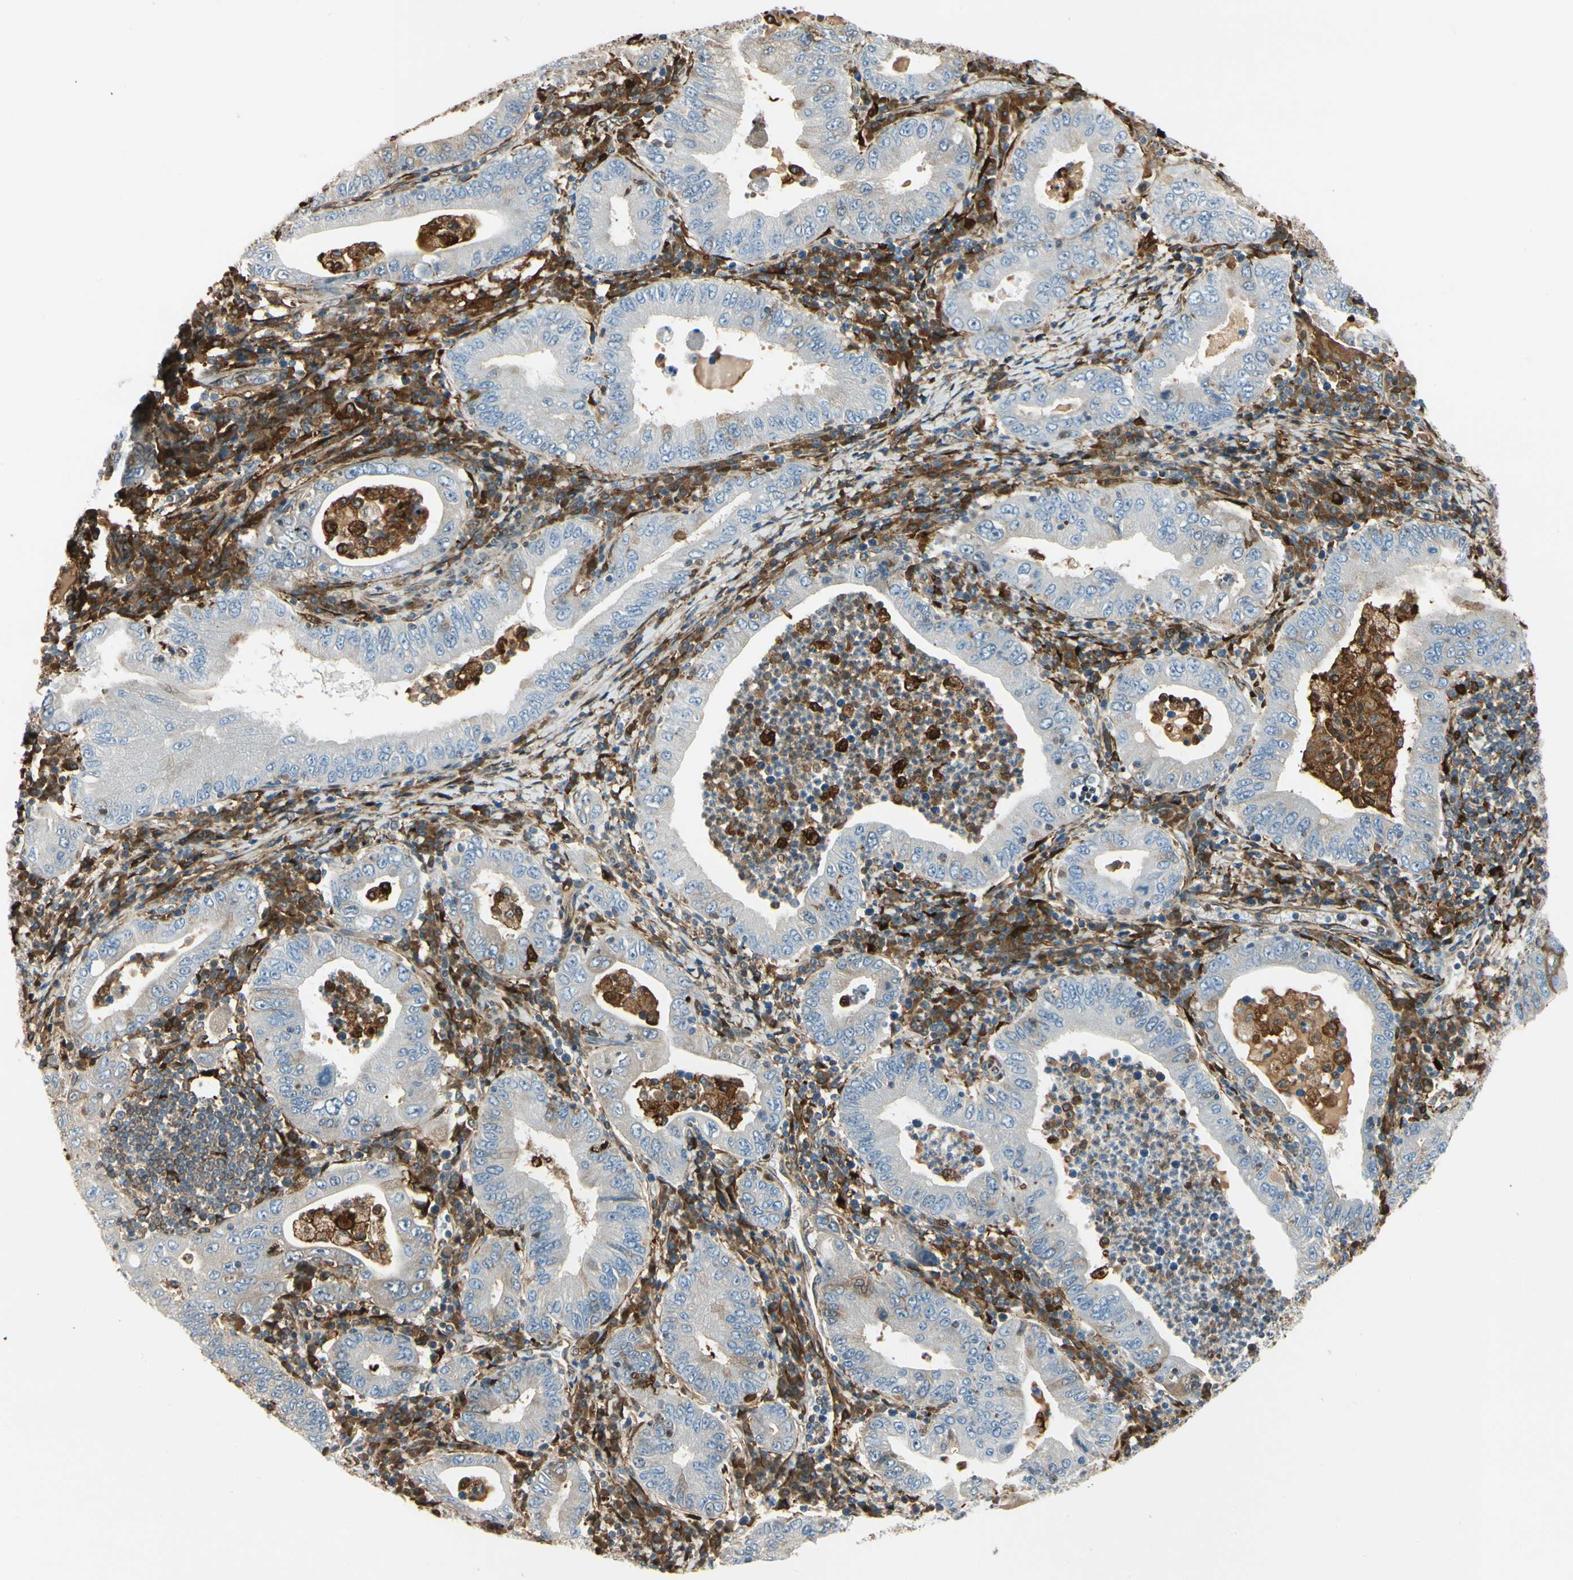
{"staining": {"intensity": "negative", "quantity": "none", "location": "none"}, "tissue": "stomach cancer", "cell_type": "Tumor cells", "image_type": "cancer", "snomed": [{"axis": "morphology", "description": "Normal tissue, NOS"}, {"axis": "morphology", "description": "Adenocarcinoma, NOS"}, {"axis": "topography", "description": "Esophagus"}, {"axis": "topography", "description": "Stomach, upper"}, {"axis": "topography", "description": "Peripheral nerve tissue"}], "caption": "DAB immunohistochemical staining of adenocarcinoma (stomach) exhibits no significant expression in tumor cells.", "gene": "FTH1", "patient": {"sex": "male", "age": 62}}